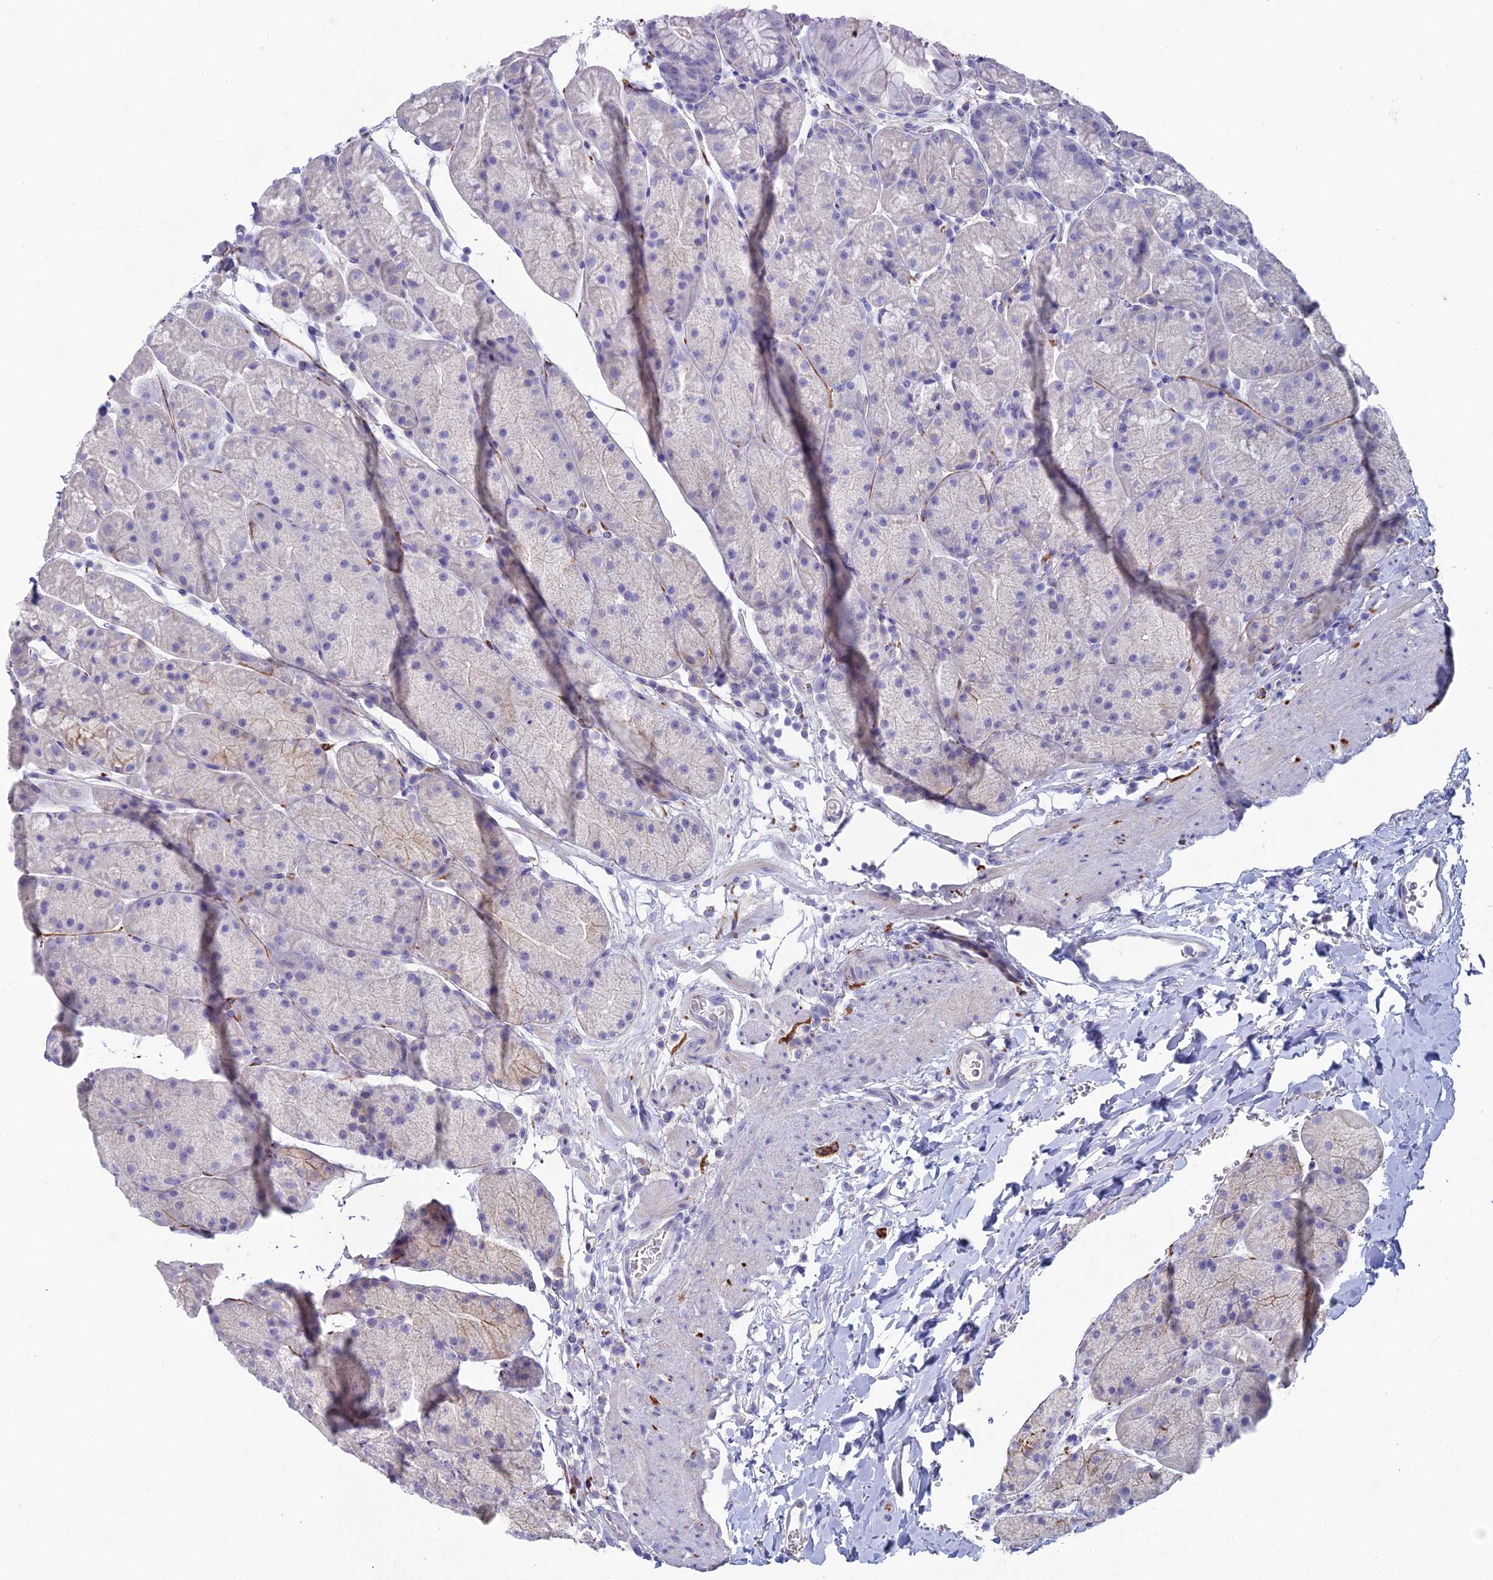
{"staining": {"intensity": "moderate", "quantity": "<25%", "location": "cytoplasmic/membranous"}, "tissue": "stomach", "cell_type": "Glandular cells", "image_type": "normal", "snomed": [{"axis": "morphology", "description": "Normal tissue, NOS"}, {"axis": "topography", "description": "Stomach, upper"}, {"axis": "topography", "description": "Stomach, lower"}], "caption": "Stomach stained for a protein (brown) demonstrates moderate cytoplasmic/membranous positive staining in about <25% of glandular cells.", "gene": "NCAM1", "patient": {"sex": "male", "age": 67}}